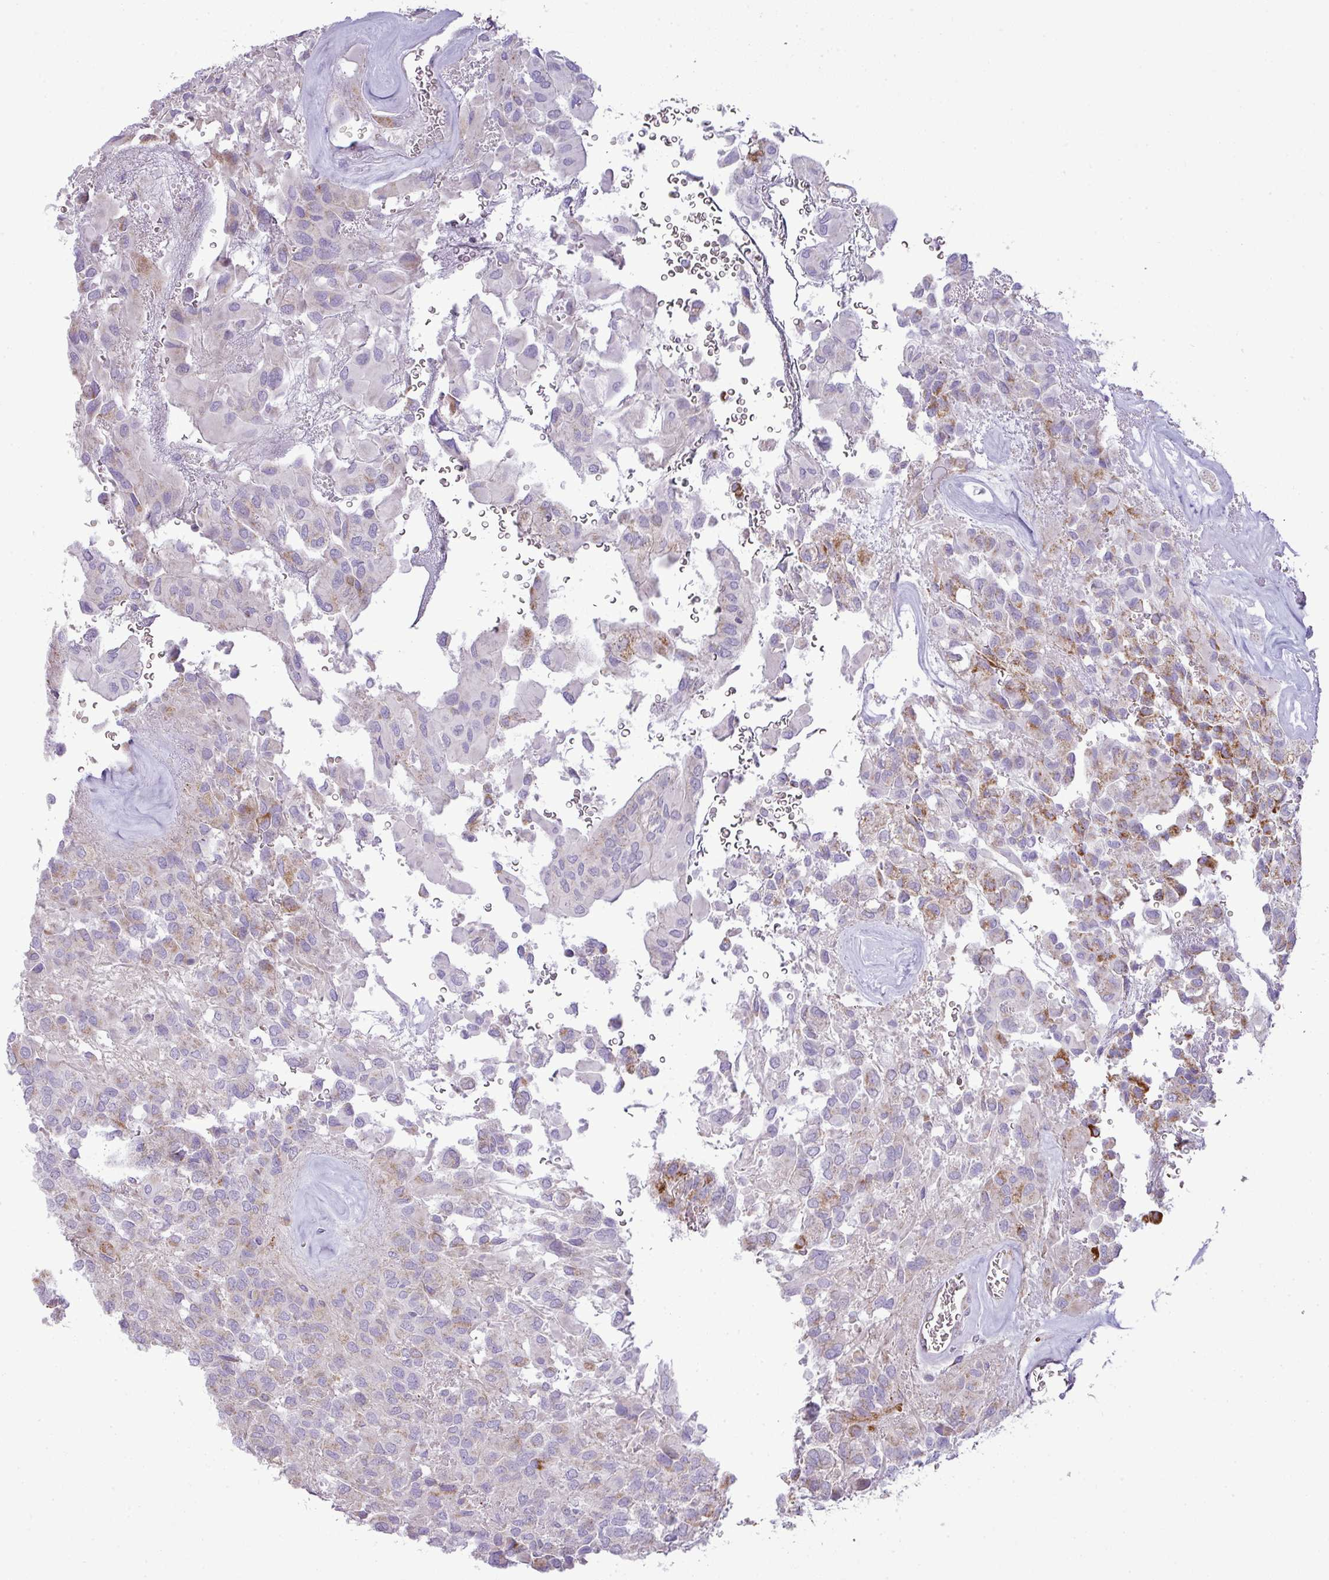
{"staining": {"intensity": "strong", "quantity": "<25%", "location": "cytoplasmic/membranous"}, "tissue": "glioma", "cell_type": "Tumor cells", "image_type": "cancer", "snomed": [{"axis": "morphology", "description": "Glioma, malignant, Low grade"}, {"axis": "topography", "description": "Brain"}], "caption": "Protein staining demonstrates strong cytoplasmic/membranous staining in about <25% of tumor cells in glioma.", "gene": "ZNF81", "patient": {"sex": "male", "age": 56}}